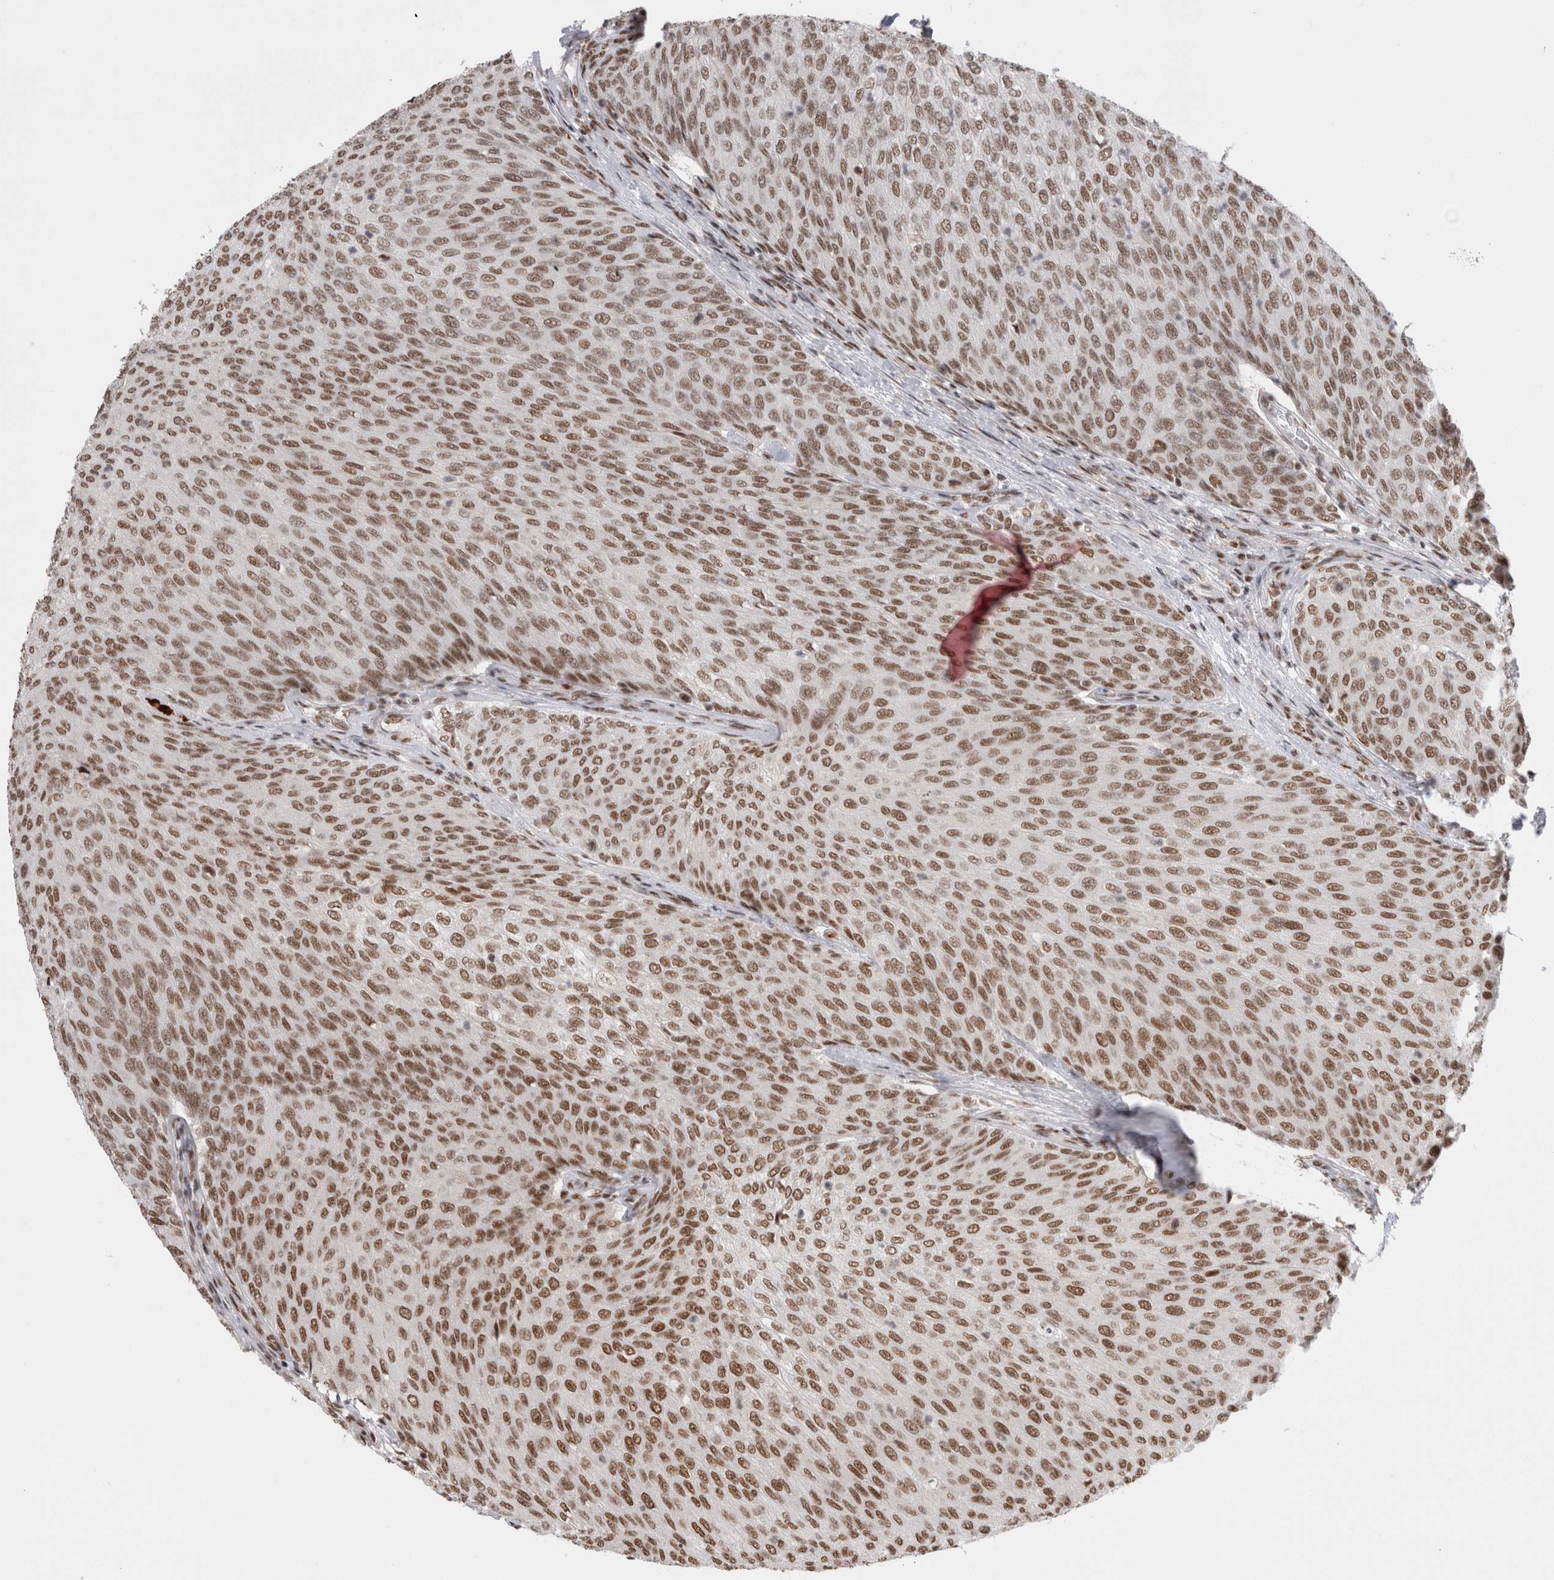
{"staining": {"intensity": "moderate", "quantity": ">75%", "location": "nuclear"}, "tissue": "urothelial cancer", "cell_type": "Tumor cells", "image_type": "cancer", "snomed": [{"axis": "morphology", "description": "Urothelial carcinoma, Low grade"}, {"axis": "topography", "description": "Urinary bladder"}], "caption": "Protein expression analysis of urothelial carcinoma (low-grade) exhibits moderate nuclear positivity in approximately >75% of tumor cells. The staining was performed using DAB (3,3'-diaminobenzidine), with brown indicating positive protein expression. Nuclei are stained blue with hematoxylin.", "gene": "EYA2", "patient": {"sex": "female", "age": 79}}